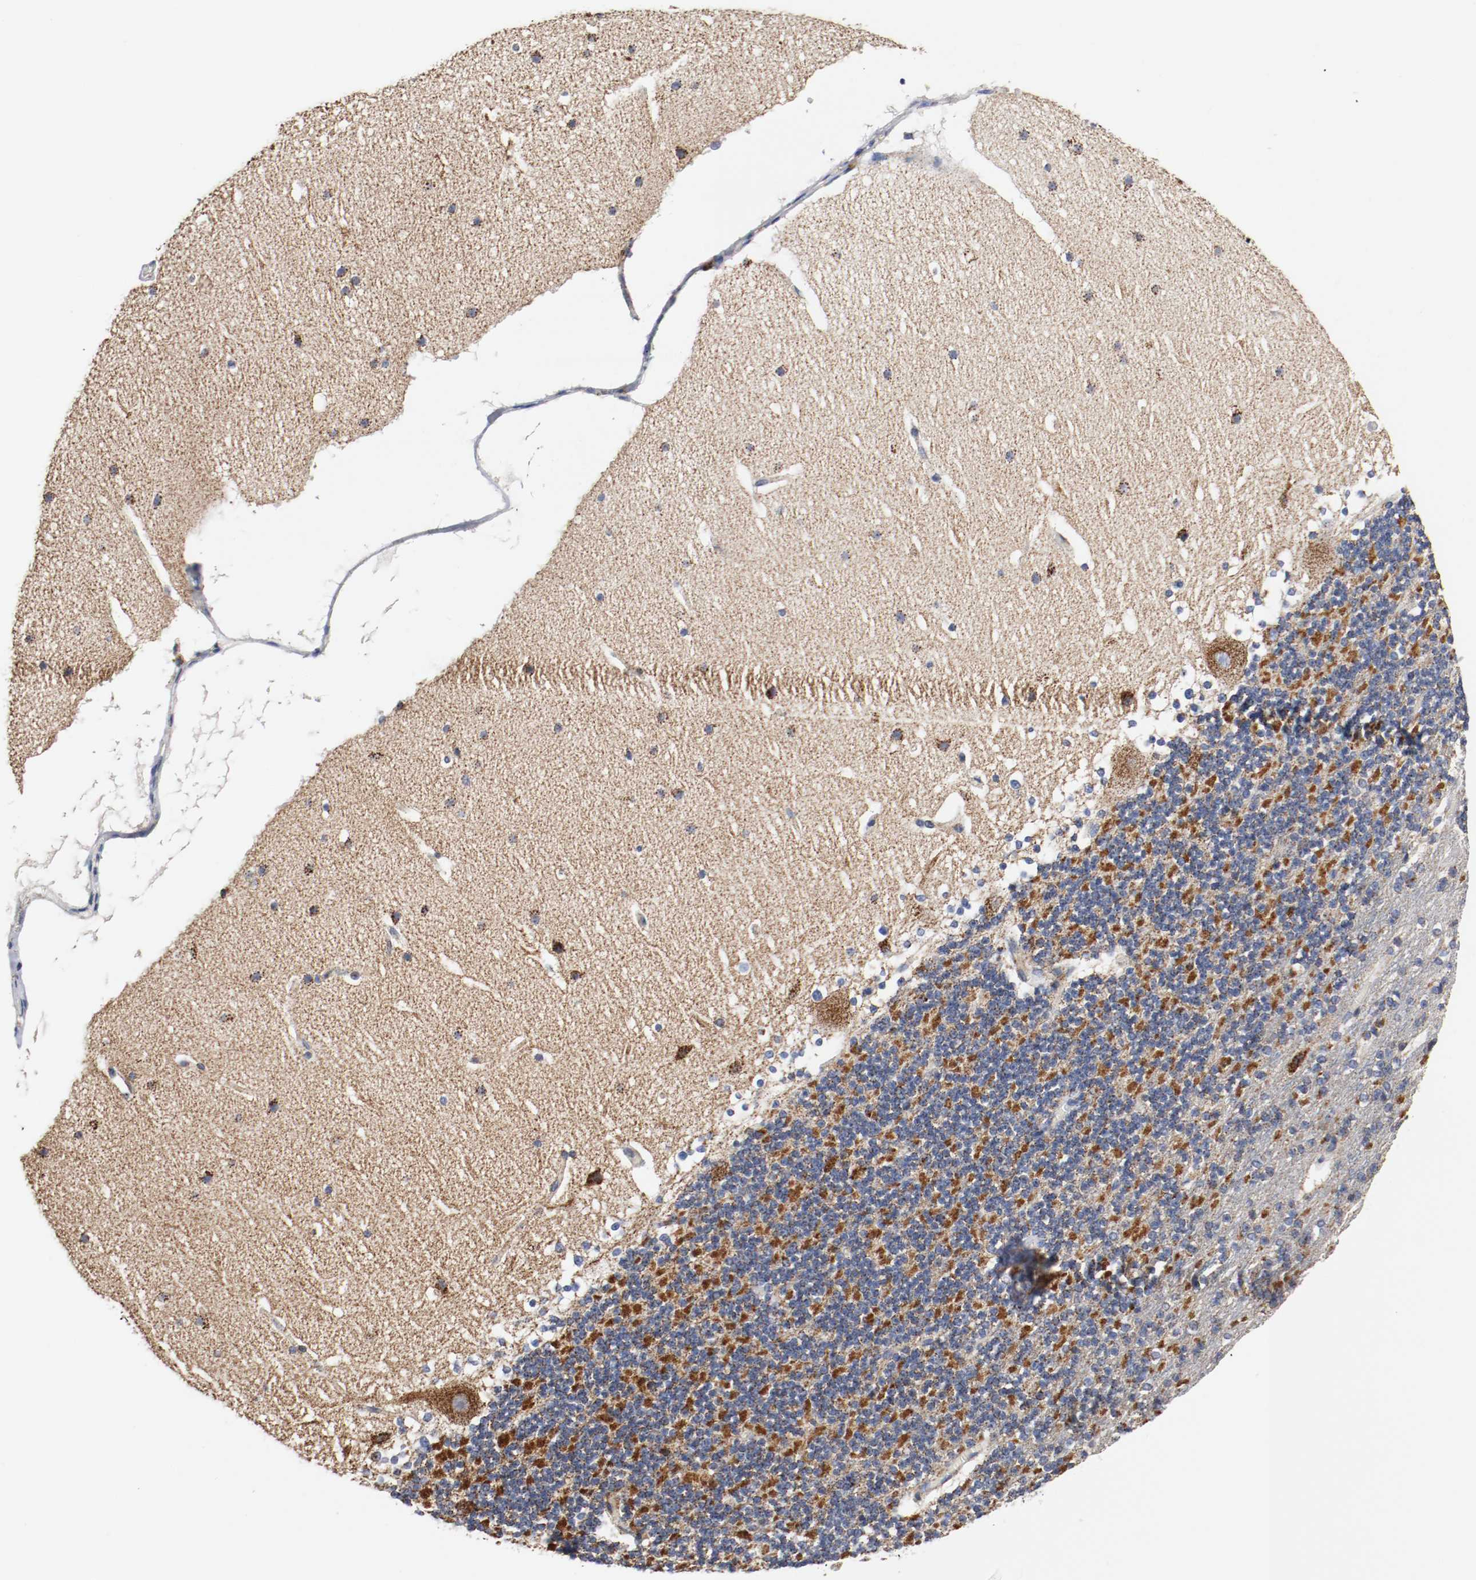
{"staining": {"intensity": "moderate", "quantity": "25%-75%", "location": "cytoplasmic/membranous"}, "tissue": "cerebellum", "cell_type": "Cells in granular layer", "image_type": "normal", "snomed": [{"axis": "morphology", "description": "Normal tissue, NOS"}, {"axis": "topography", "description": "Cerebellum"}], "caption": "Protein analysis of normal cerebellum exhibits moderate cytoplasmic/membranous expression in approximately 25%-75% of cells in granular layer.", "gene": "TUBD1", "patient": {"sex": "female", "age": 19}}